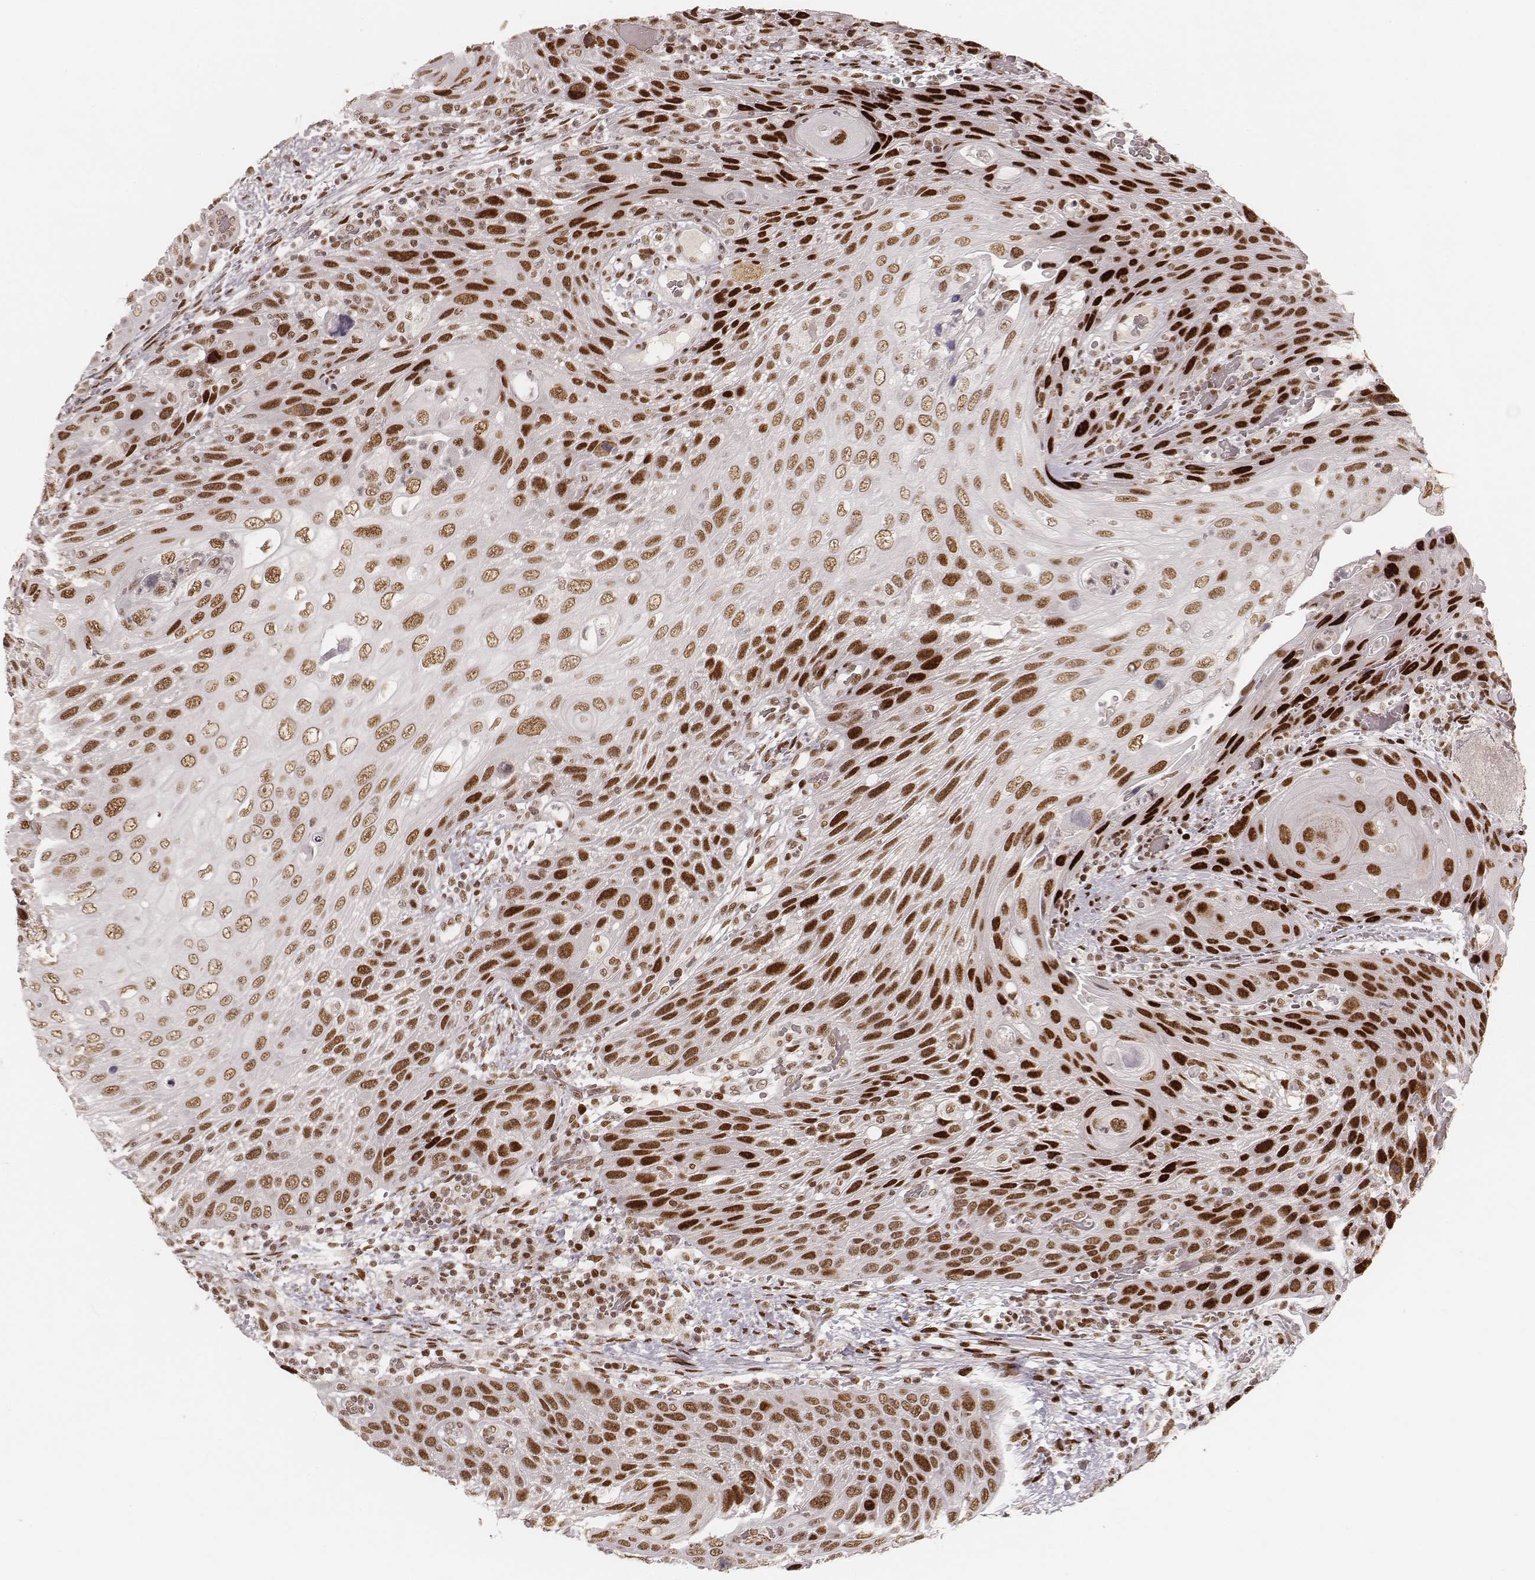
{"staining": {"intensity": "strong", "quantity": ">75%", "location": "nuclear"}, "tissue": "head and neck cancer", "cell_type": "Tumor cells", "image_type": "cancer", "snomed": [{"axis": "morphology", "description": "Squamous cell carcinoma, NOS"}, {"axis": "topography", "description": "Head-Neck"}], "caption": "A brown stain shows strong nuclear expression of a protein in human squamous cell carcinoma (head and neck) tumor cells. (IHC, brightfield microscopy, high magnification).", "gene": "HNRNPC", "patient": {"sex": "male", "age": 69}}